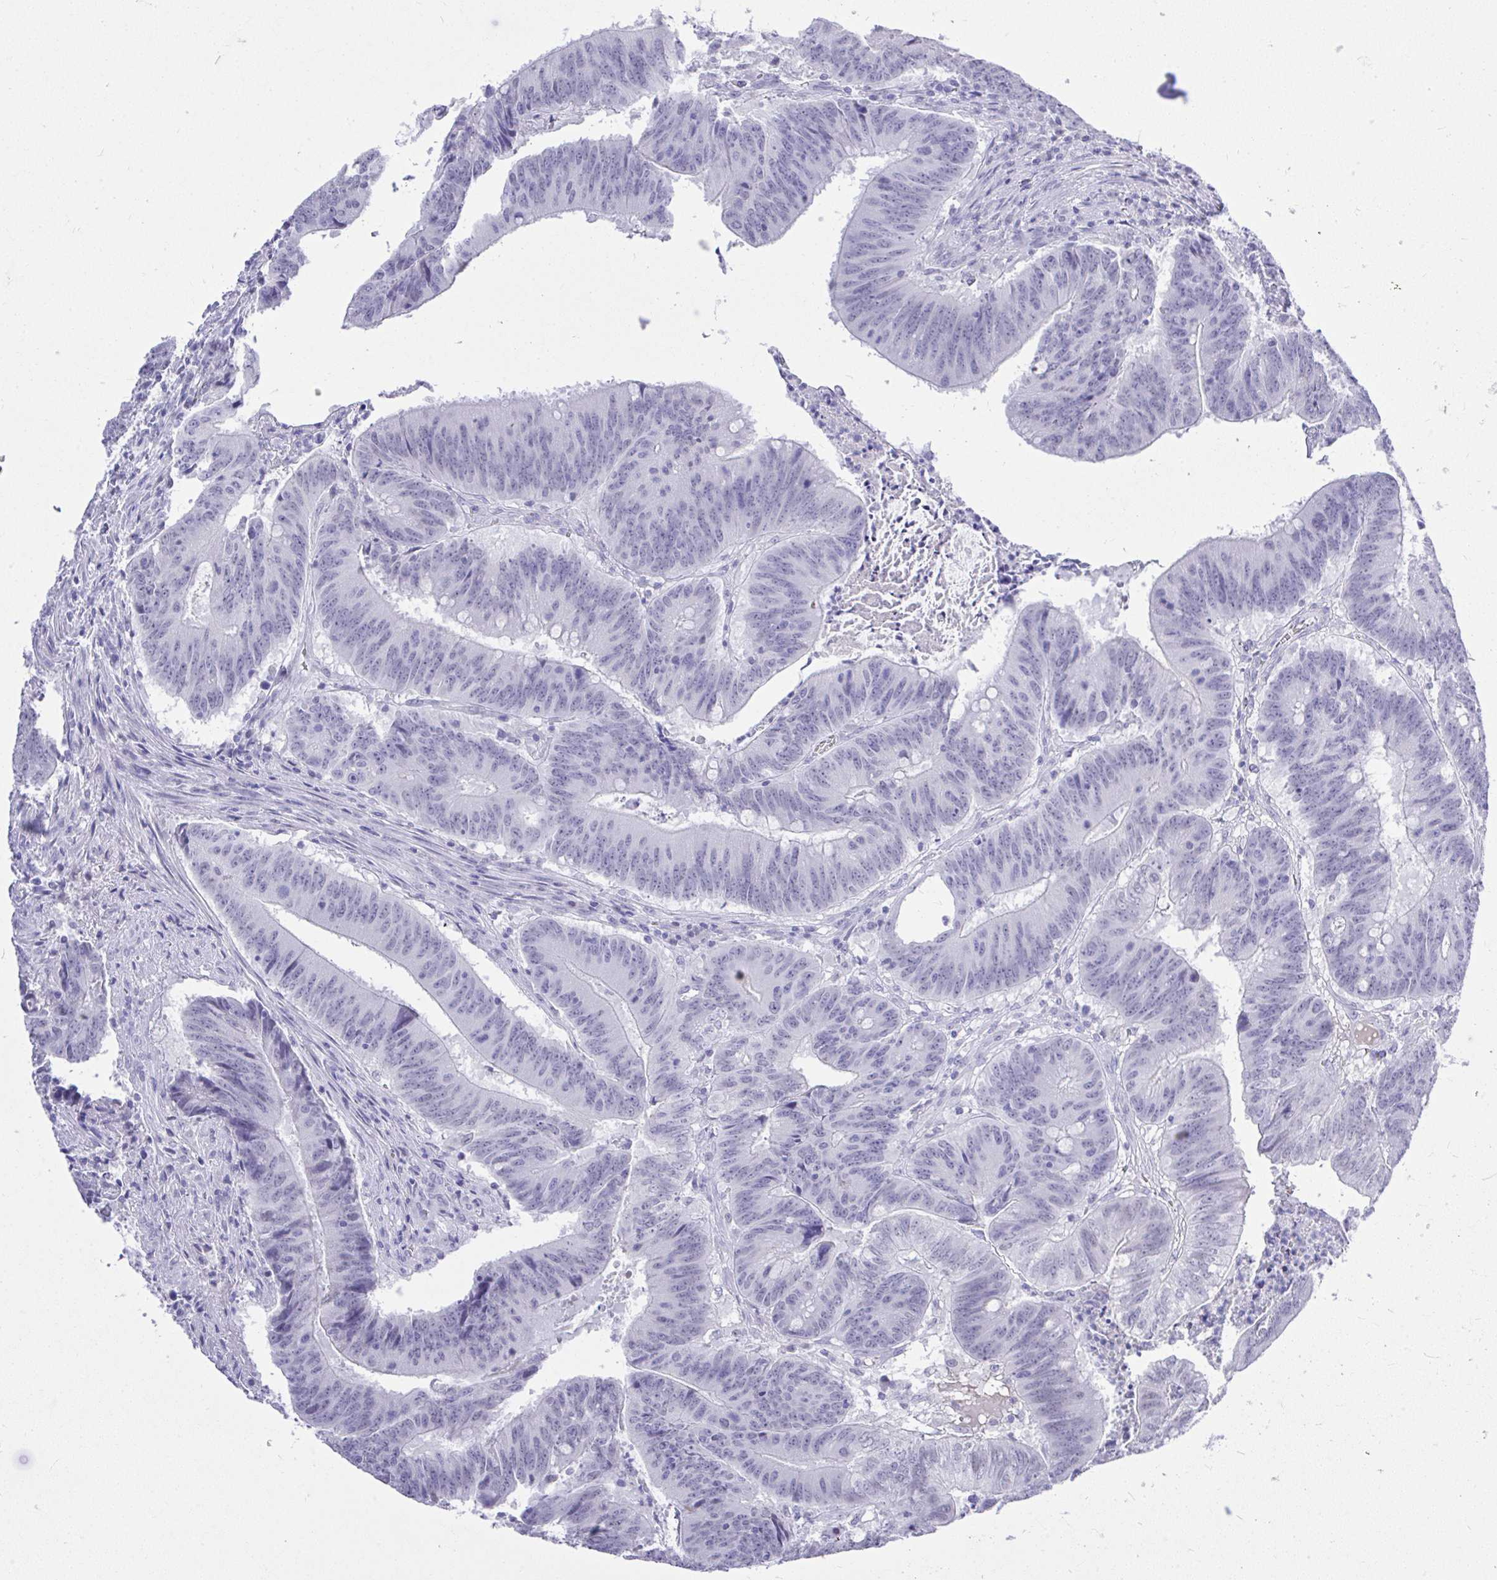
{"staining": {"intensity": "negative", "quantity": "none", "location": "none"}, "tissue": "colorectal cancer", "cell_type": "Tumor cells", "image_type": "cancer", "snomed": [{"axis": "morphology", "description": "Adenocarcinoma, NOS"}, {"axis": "topography", "description": "Colon"}], "caption": "The immunohistochemistry histopathology image has no significant expression in tumor cells of colorectal adenocarcinoma tissue.", "gene": "MS4A12", "patient": {"sex": "female", "age": 87}}